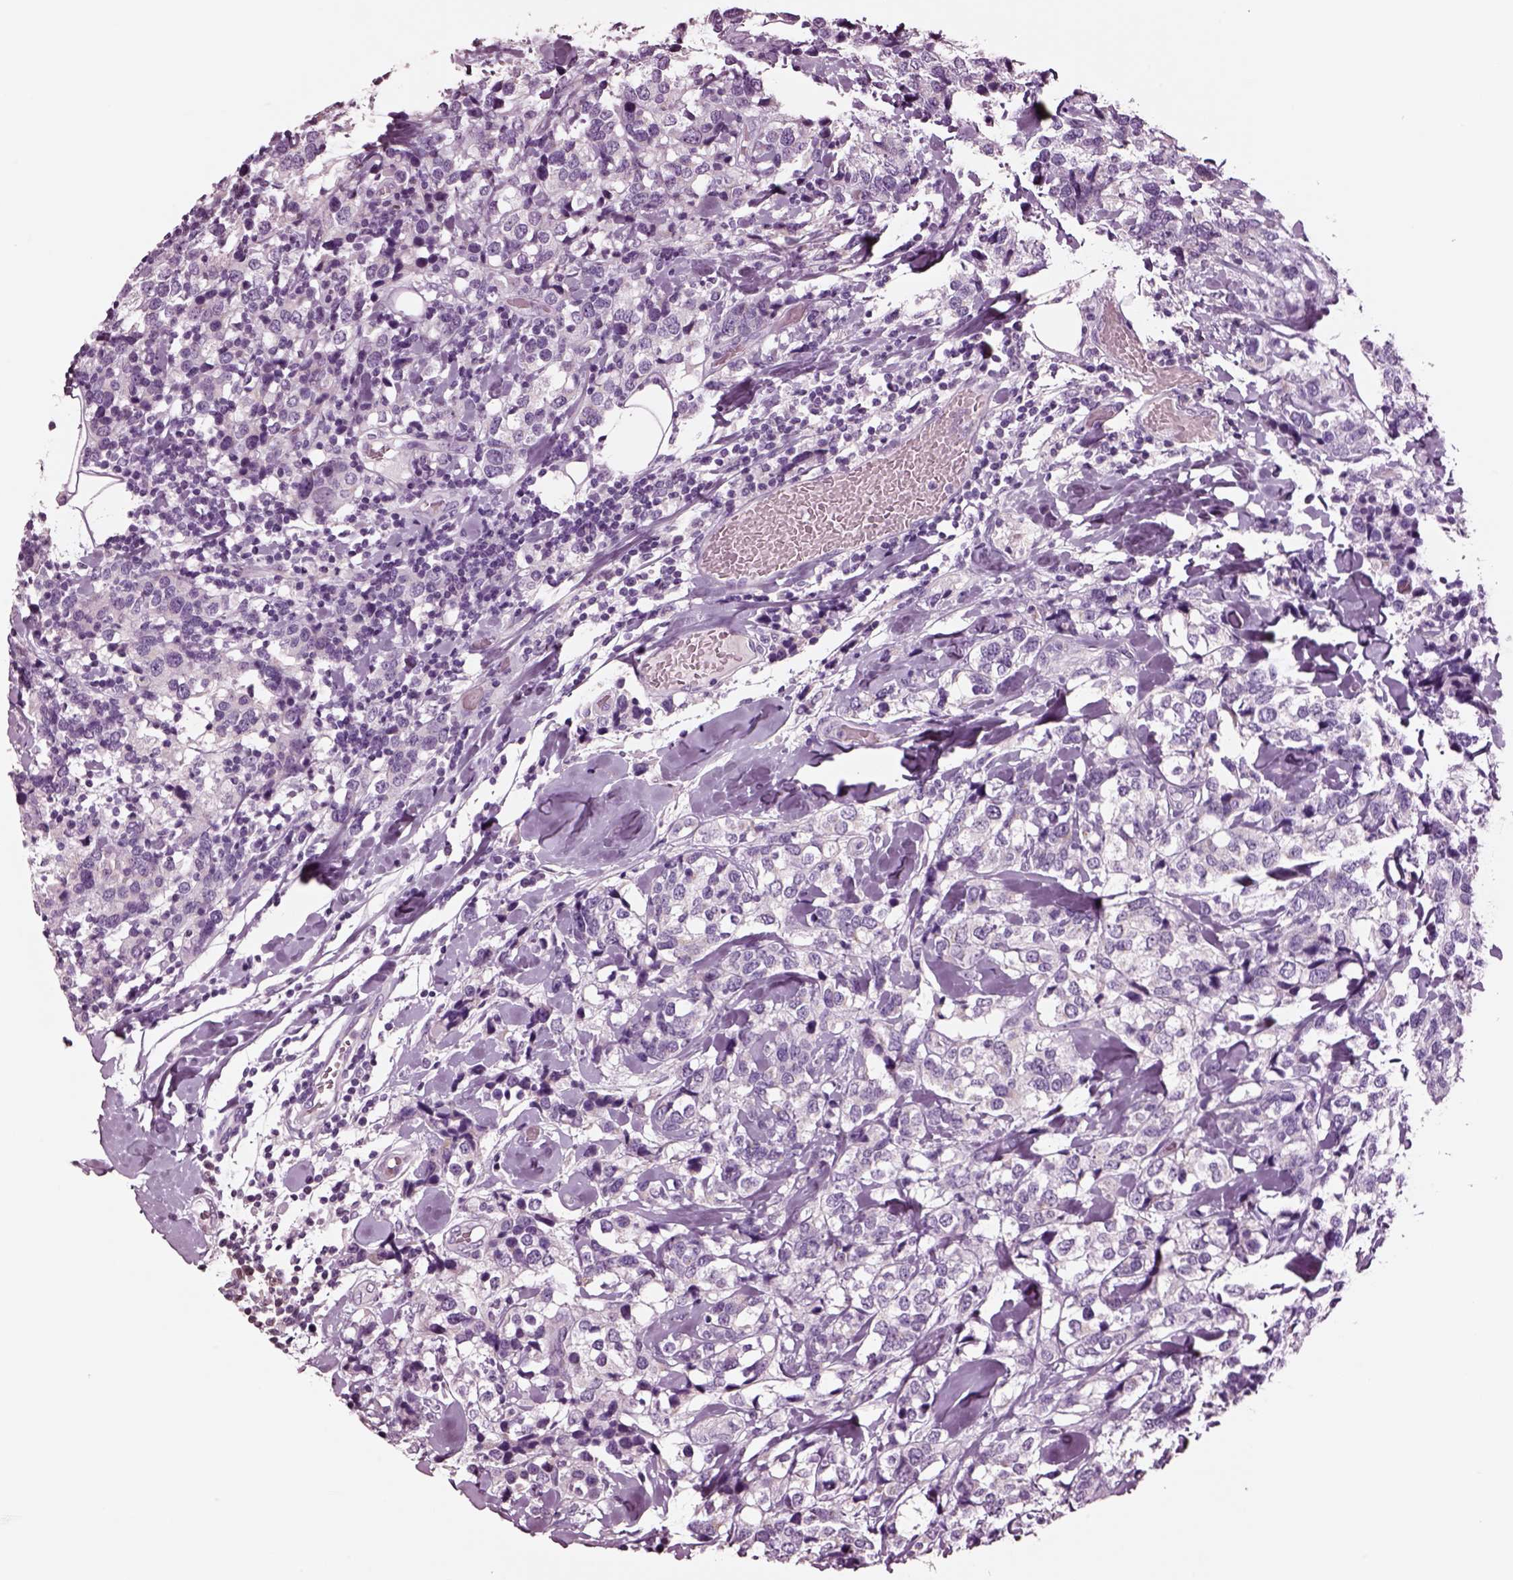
{"staining": {"intensity": "negative", "quantity": "none", "location": "none"}, "tissue": "breast cancer", "cell_type": "Tumor cells", "image_type": "cancer", "snomed": [{"axis": "morphology", "description": "Lobular carcinoma"}, {"axis": "topography", "description": "Breast"}], "caption": "Immunohistochemistry of breast cancer (lobular carcinoma) demonstrates no staining in tumor cells. (DAB immunohistochemistry (IHC) visualized using brightfield microscopy, high magnification).", "gene": "NMRK2", "patient": {"sex": "female", "age": 59}}